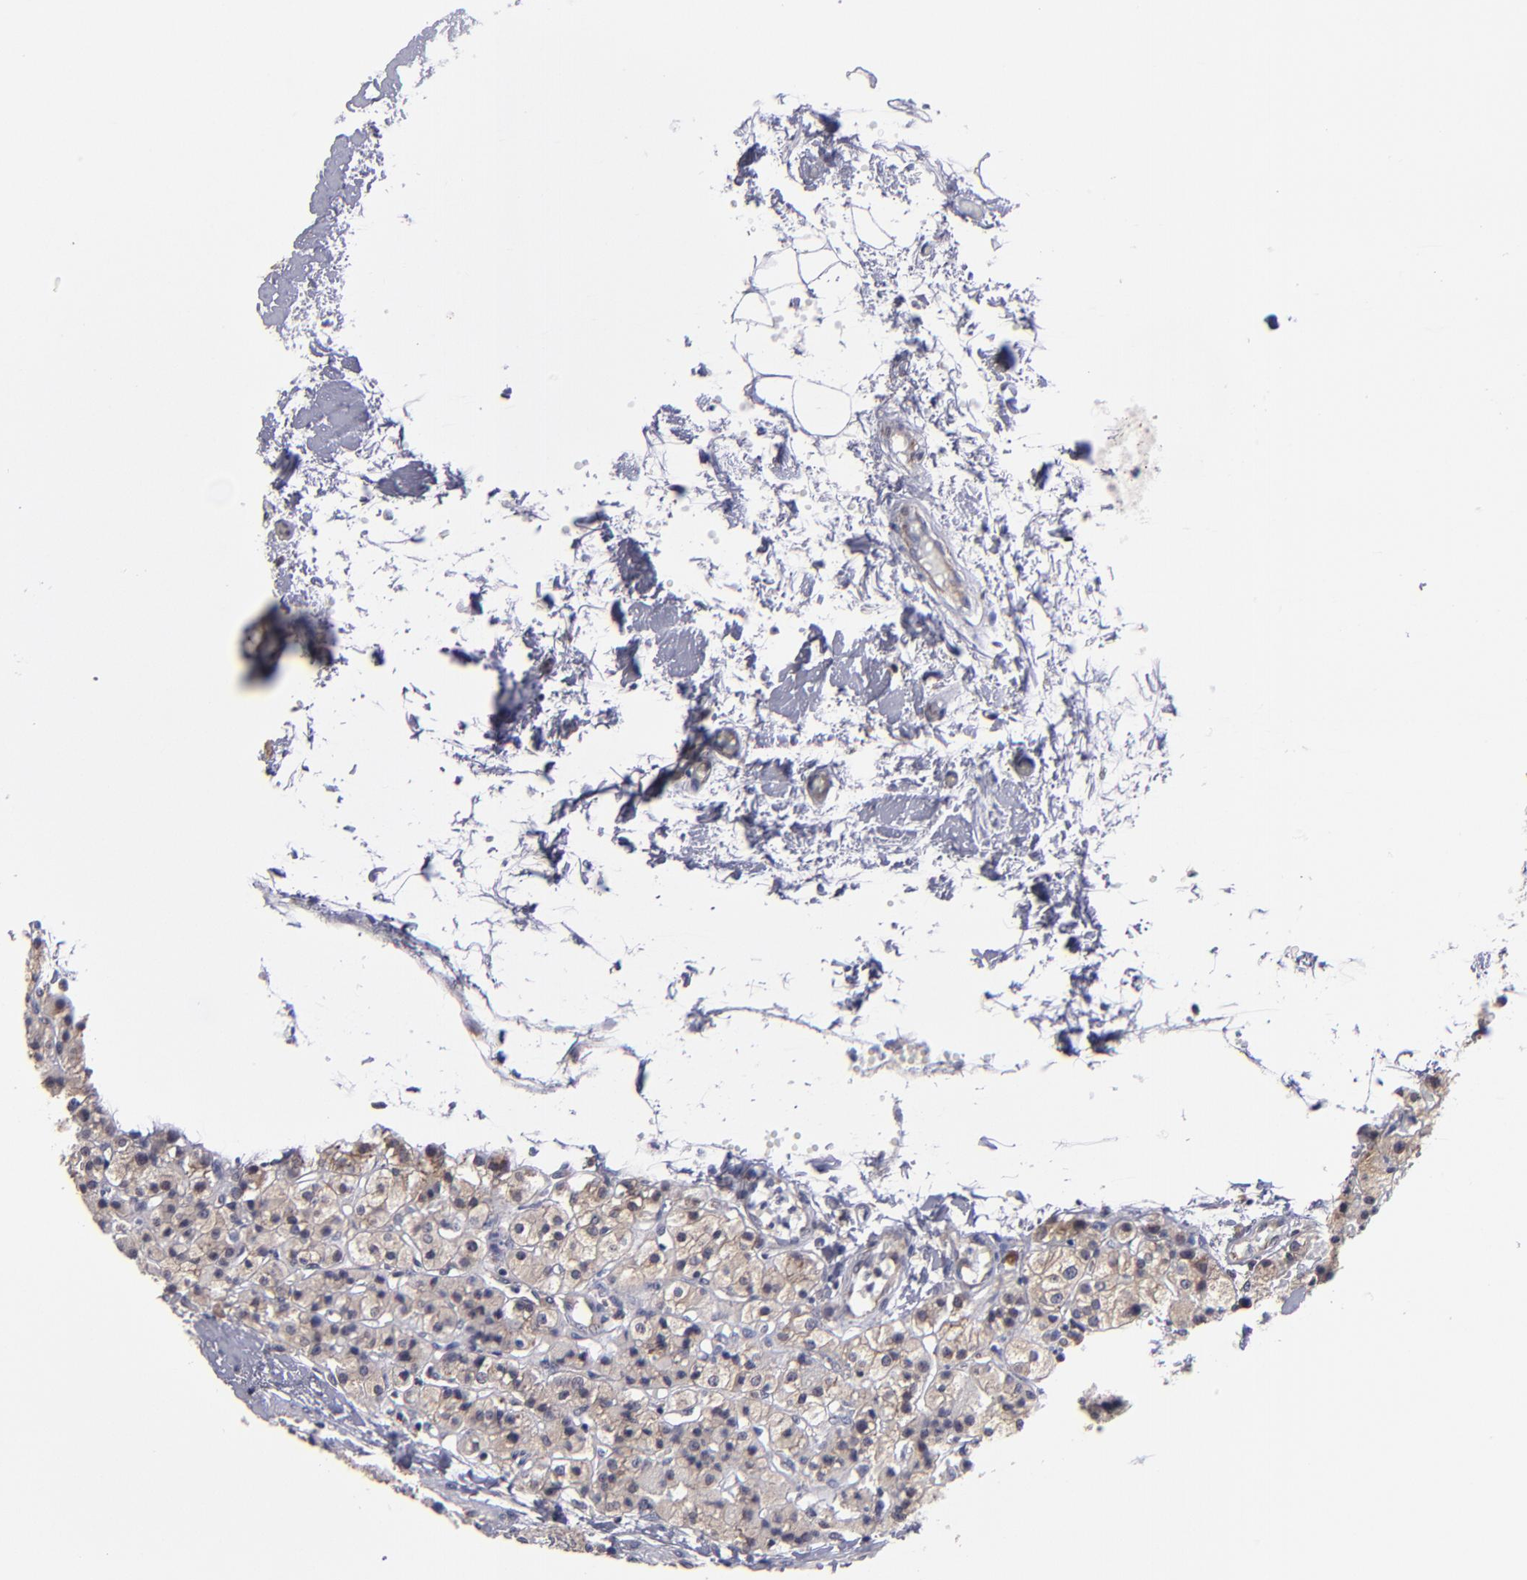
{"staining": {"intensity": "moderate", "quantity": ">75%", "location": "cytoplasmic/membranous"}, "tissue": "parathyroid gland", "cell_type": "Glandular cells", "image_type": "normal", "snomed": [{"axis": "morphology", "description": "Normal tissue, NOS"}, {"axis": "topography", "description": "Parathyroid gland"}], "caption": "The image displays staining of unremarkable parathyroid gland, revealing moderate cytoplasmic/membranous protein expression (brown color) within glandular cells.", "gene": "EIF3L", "patient": {"sex": "female", "age": 58}}